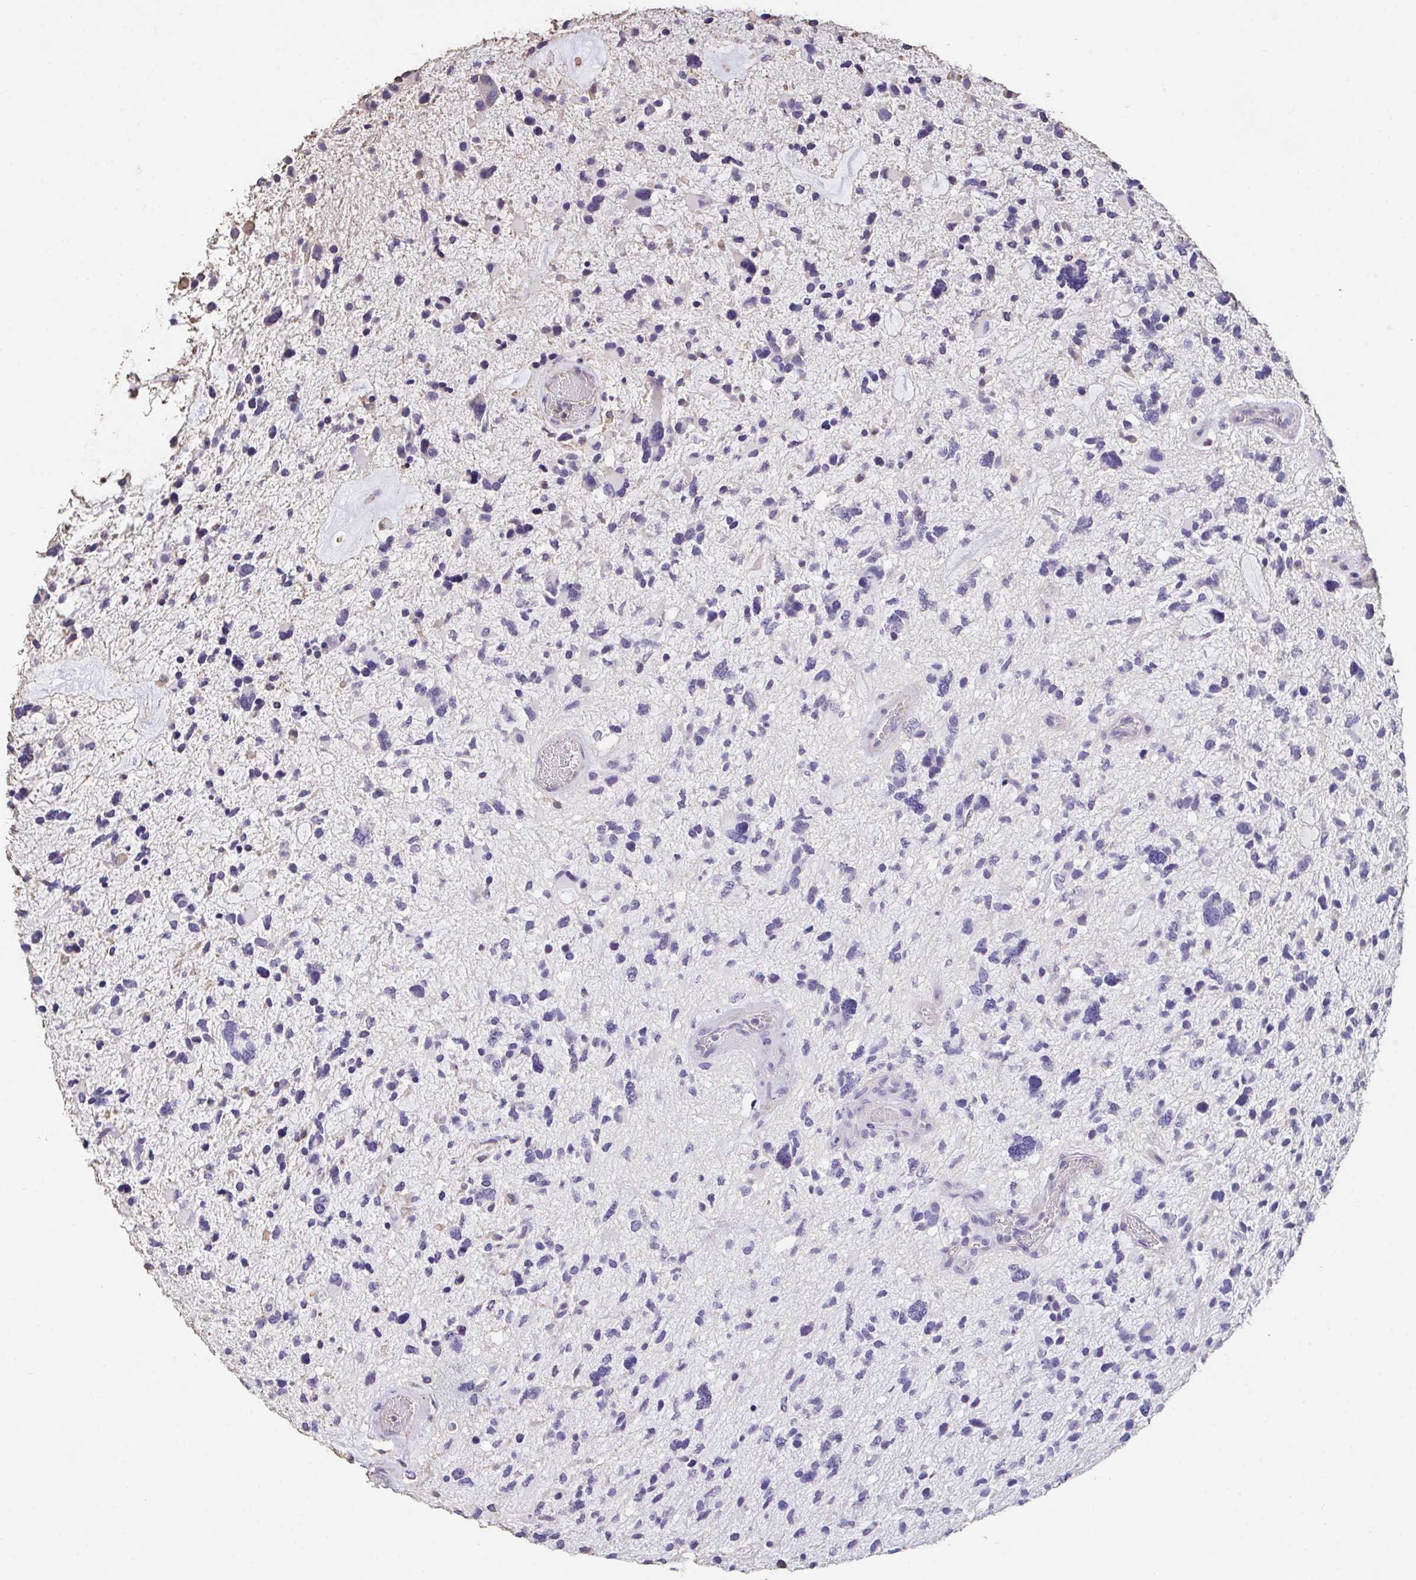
{"staining": {"intensity": "negative", "quantity": "none", "location": "none"}, "tissue": "glioma", "cell_type": "Tumor cells", "image_type": "cancer", "snomed": [{"axis": "morphology", "description": "Glioma, malignant, High grade"}, {"axis": "topography", "description": "Brain"}], "caption": "Tumor cells show no significant protein expression in glioma.", "gene": "IL23R", "patient": {"sex": "female", "age": 11}}